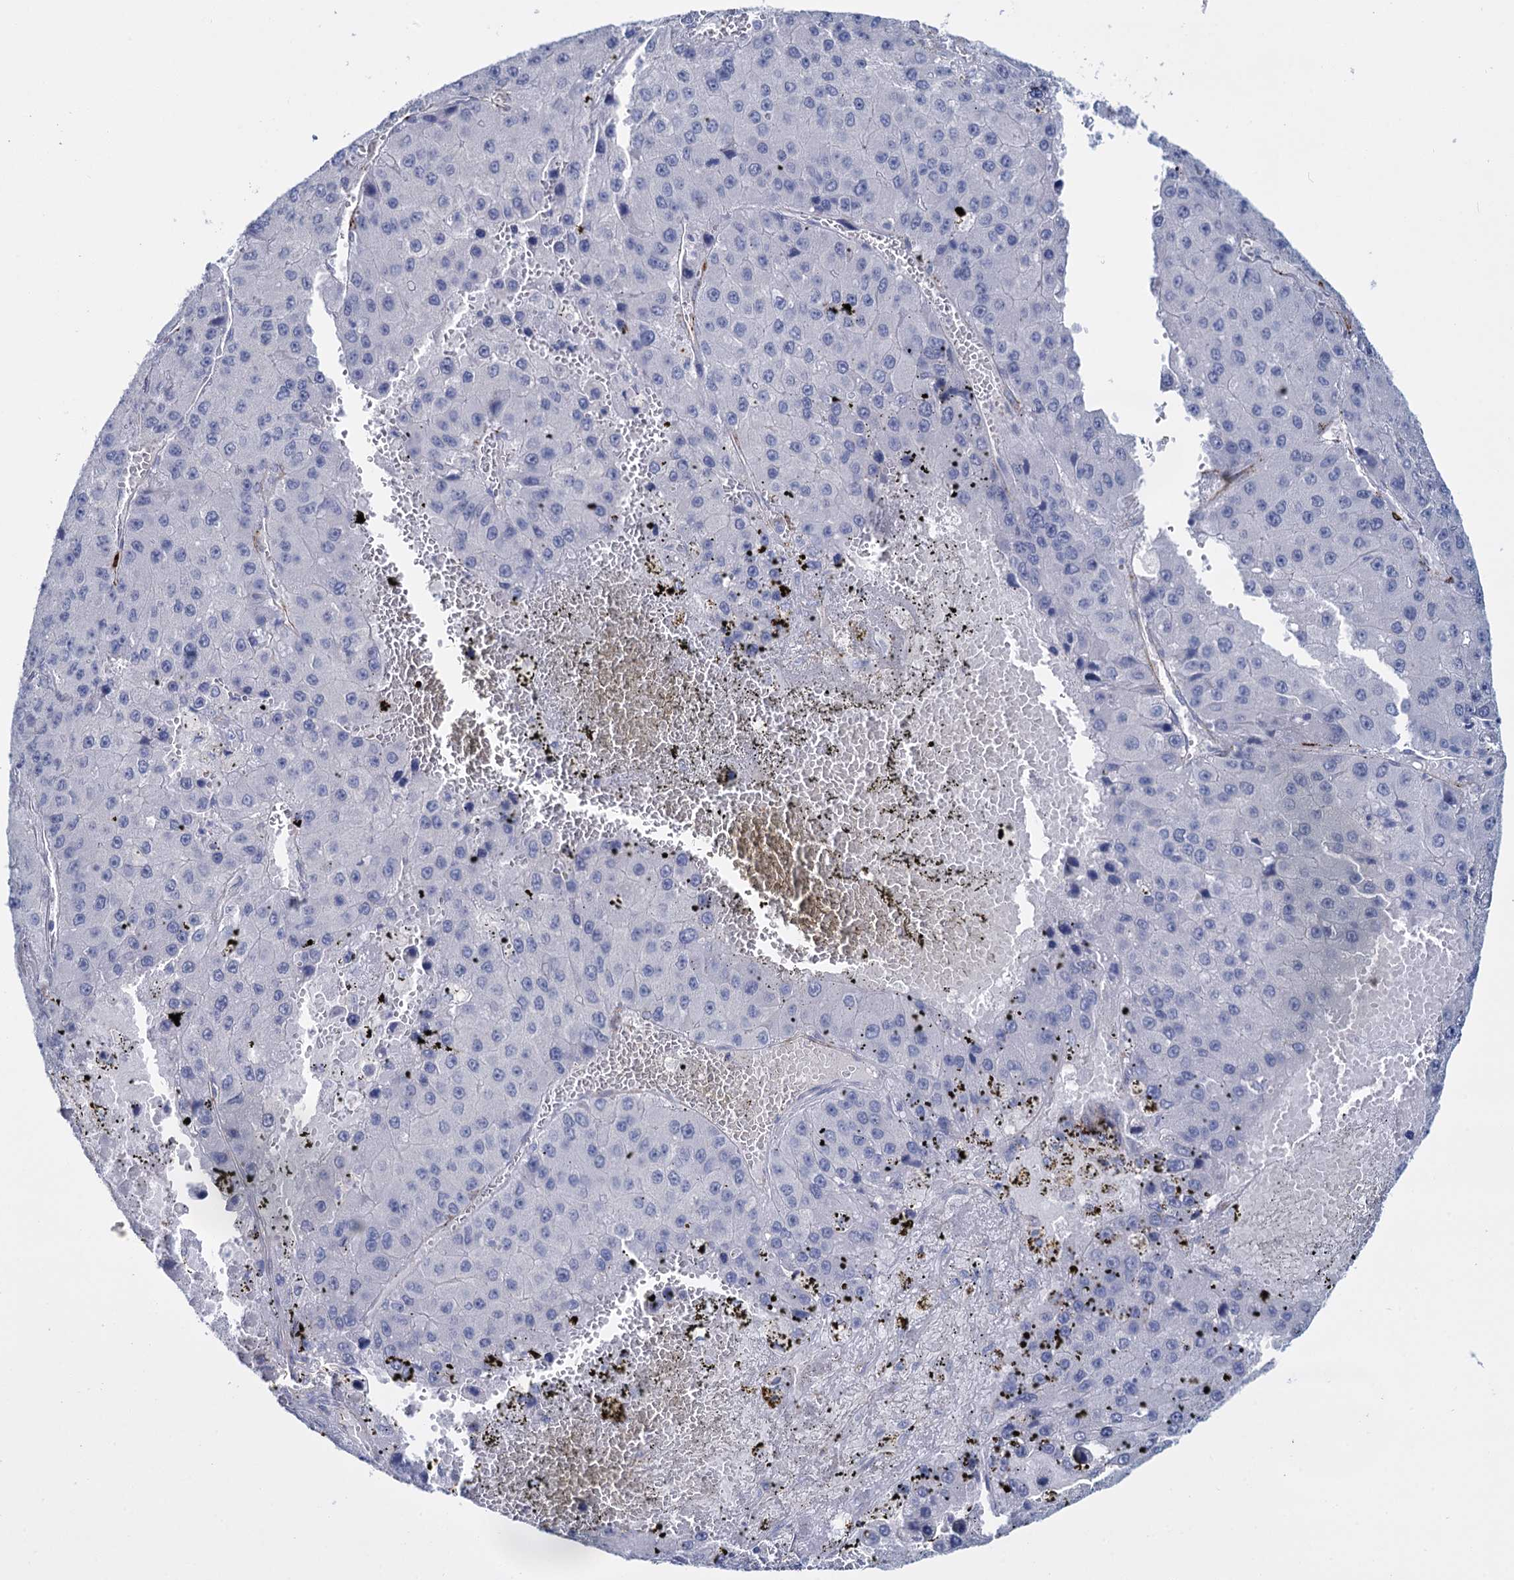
{"staining": {"intensity": "negative", "quantity": "none", "location": "none"}, "tissue": "liver cancer", "cell_type": "Tumor cells", "image_type": "cancer", "snomed": [{"axis": "morphology", "description": "Carcinoma, Hepatocellular, NOS"}, {"axis": "topography", "description": "Liver"}], "caption": "IHC of liver cancer exhibits no positivity in tumor cells.", "gene": "SNCG", "patient": {"sex": "female", "age": 73}}